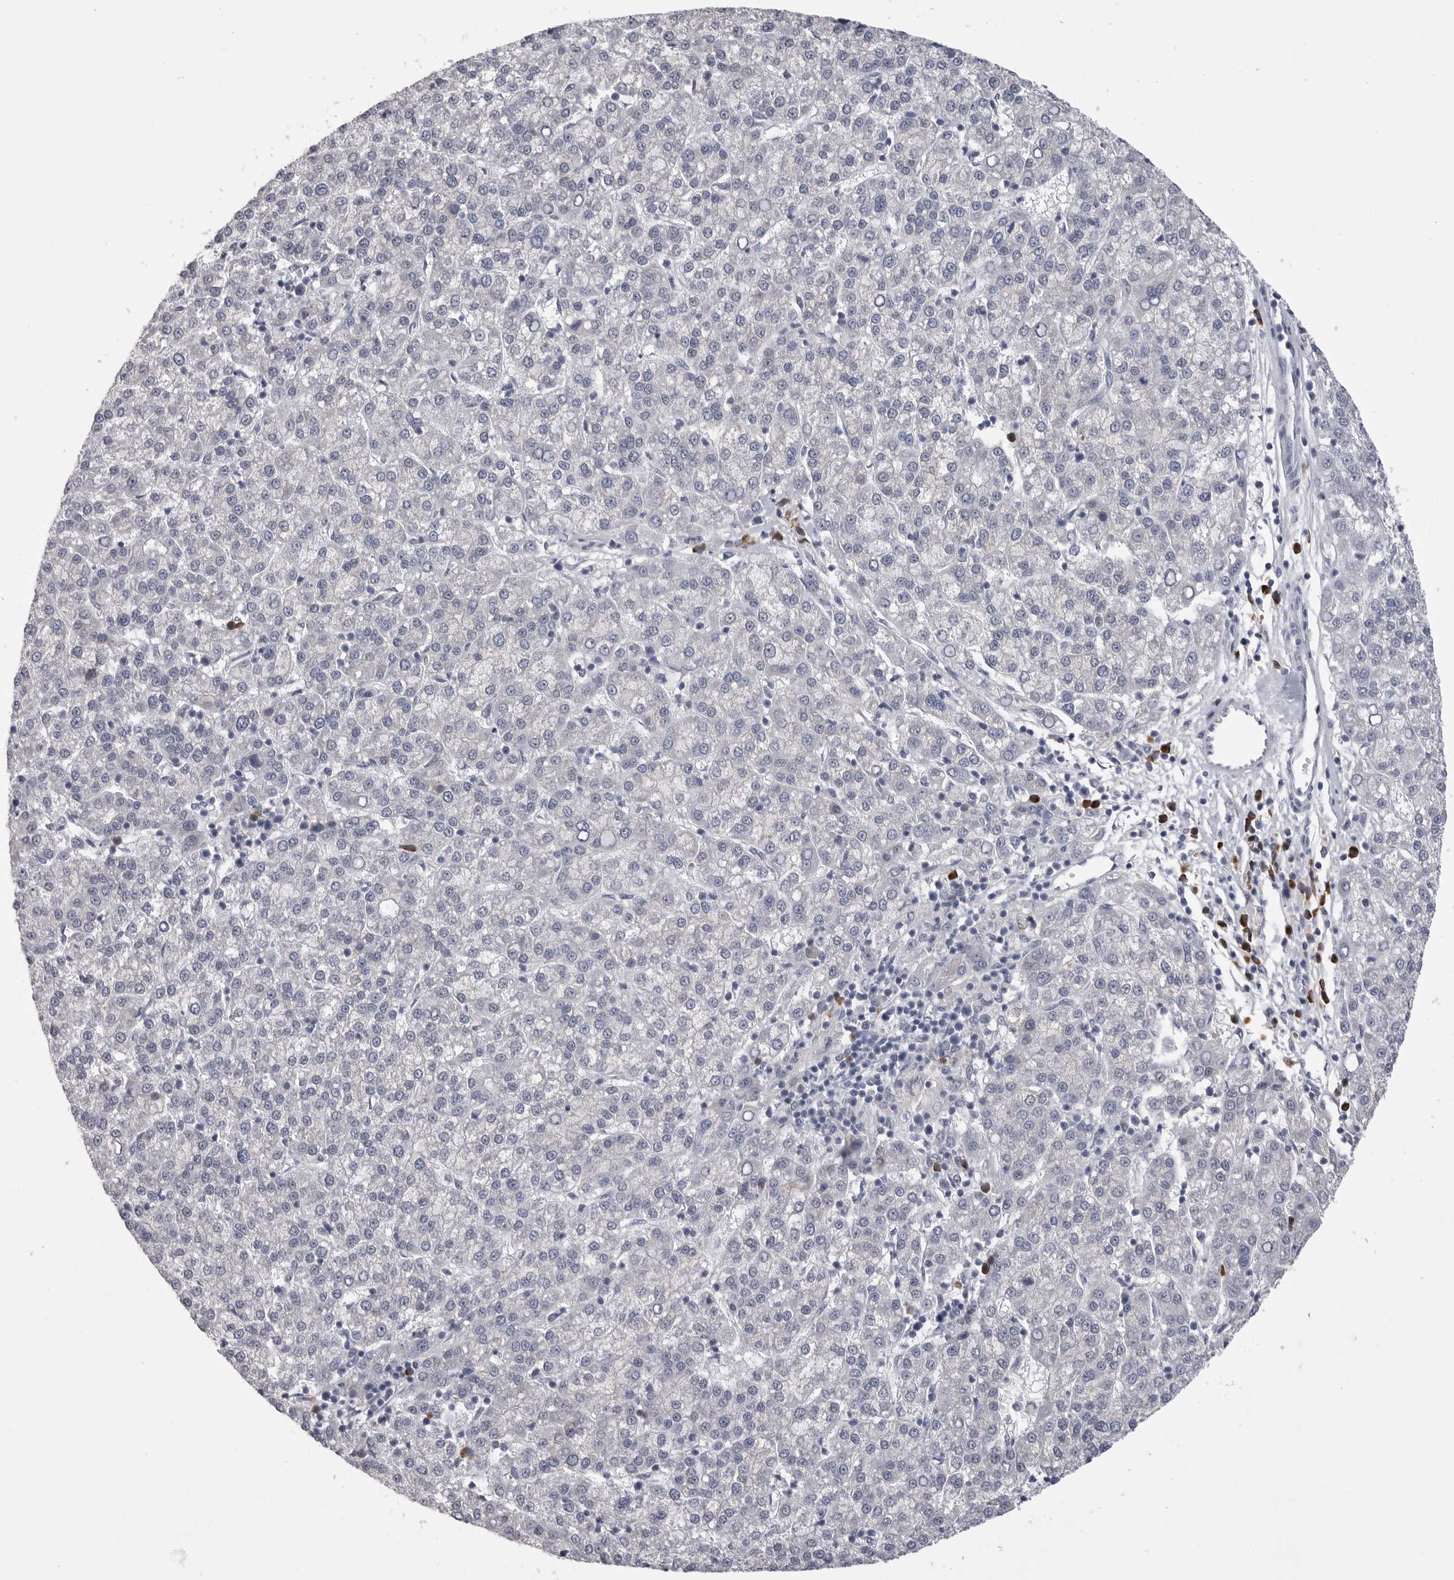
{"staining": {"intensity": "negative", "quantity": "none", "location": "none"}, "tissue": "liver cancer", "cell_type": "Tumor cells", "image_type": "cancer", "snomed": [{"axis": "morphology", "description": "Carcinoma, Hepatocellular, NOS"}, {"axis": "topography", "description": "Liver"}], "caption": "Immunohistochemistry histopathology image of human liver hepatocellular carcinoma stained for a protein (brown), which reveals no staining in tumor cells. (Immunohistochemistry, brightfield microscopy, high magnification).", "gene": "FKBP2", "patient": {"sex": "female", "age": 58}}